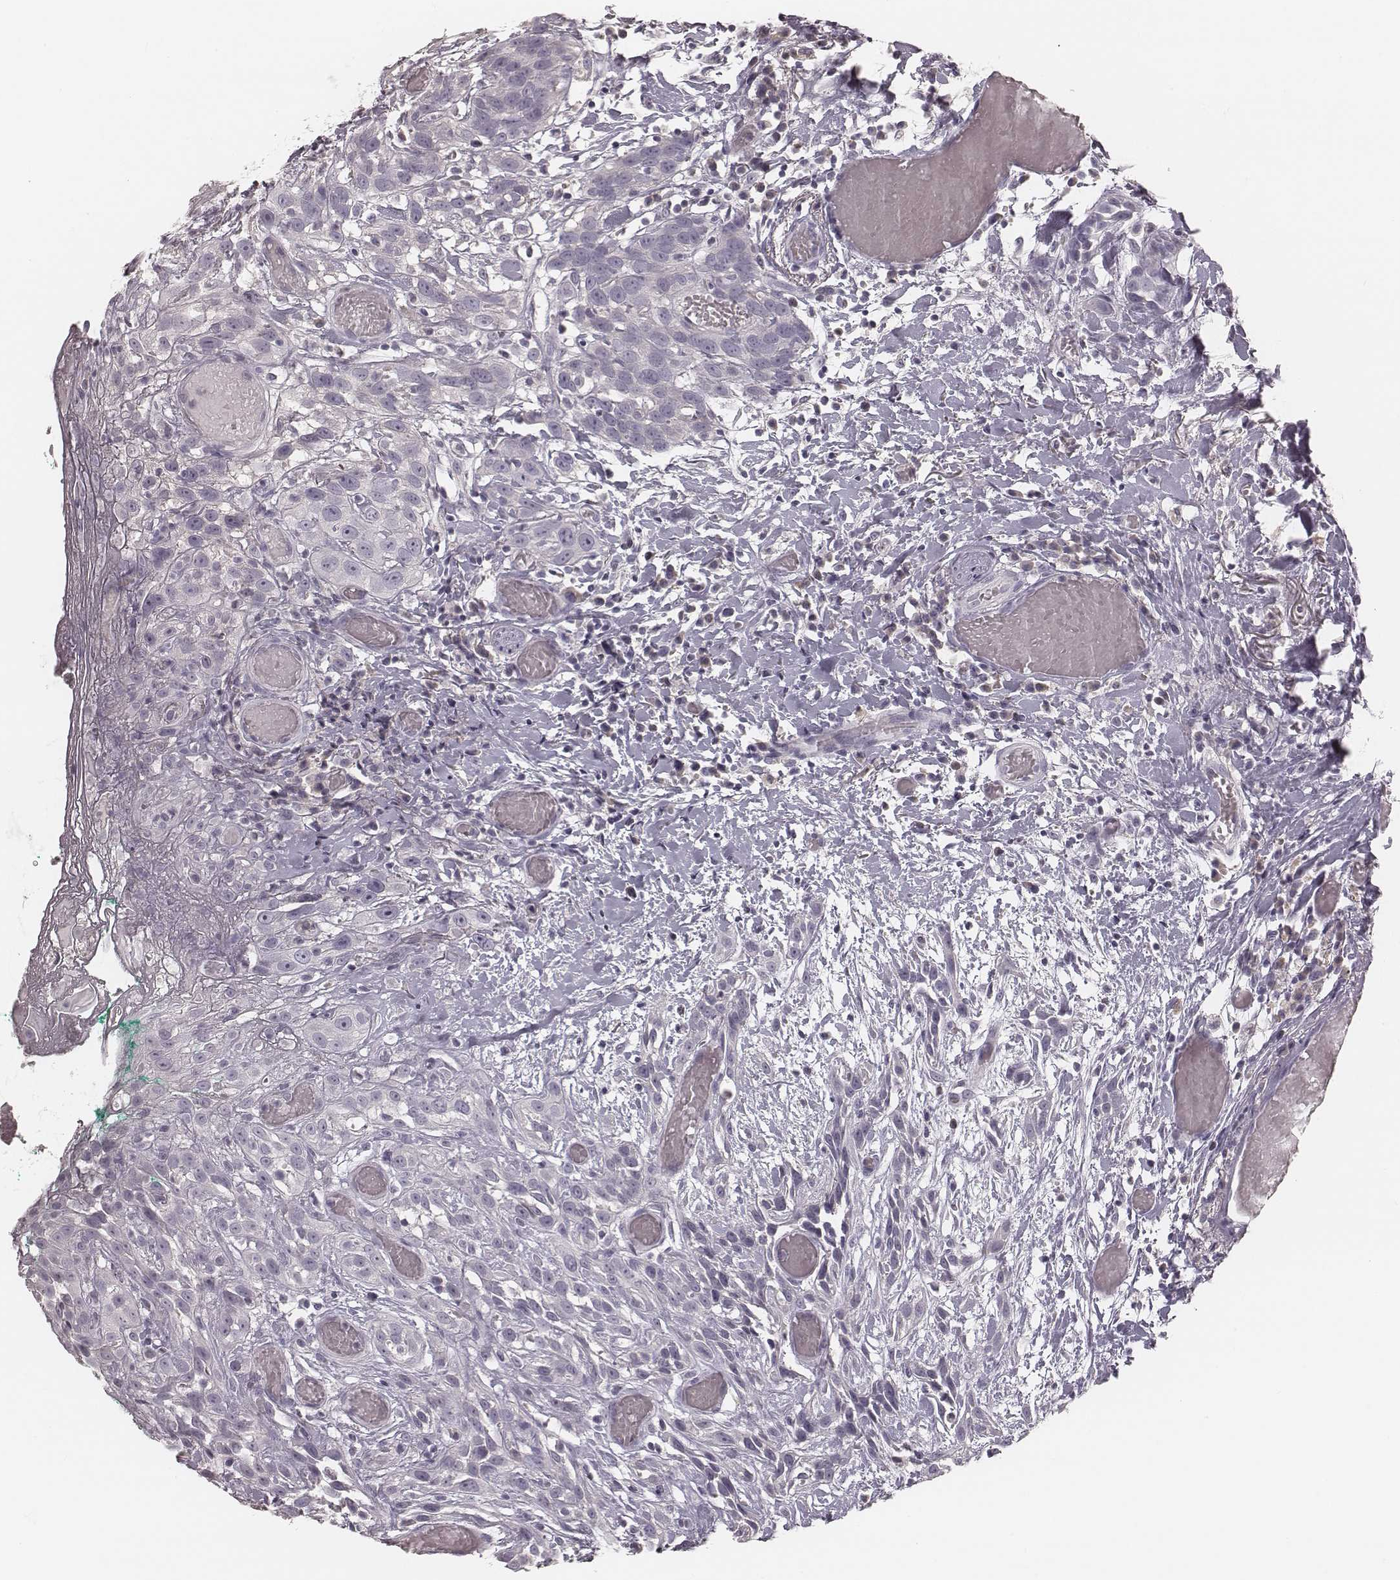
{"staining": {"intensity": "negative", "quantity": "none", "location": "none"}, "tissue": "head and neck cancer", "cell_type": "Tumor cells", "image_type": "cancer", "snomed": [{"axis": "morphology", "description": "Normal tissue, NOS"}, {"axis": "morphology", "description": "Squamous cell carcinoma, NOS"}, {"axis": "topography", "description": "Oral tissue"}, {"axis": "topography", "description": "Salivary gland"}, {"axis": "topography", "description": "Head-Neck"}], "caption": "Tumor cells are negative for protein expression in human head and neck squamous cell carcinoma.", "gene": "SMIM24", "patient": {"sex": "female", "age": 62}}